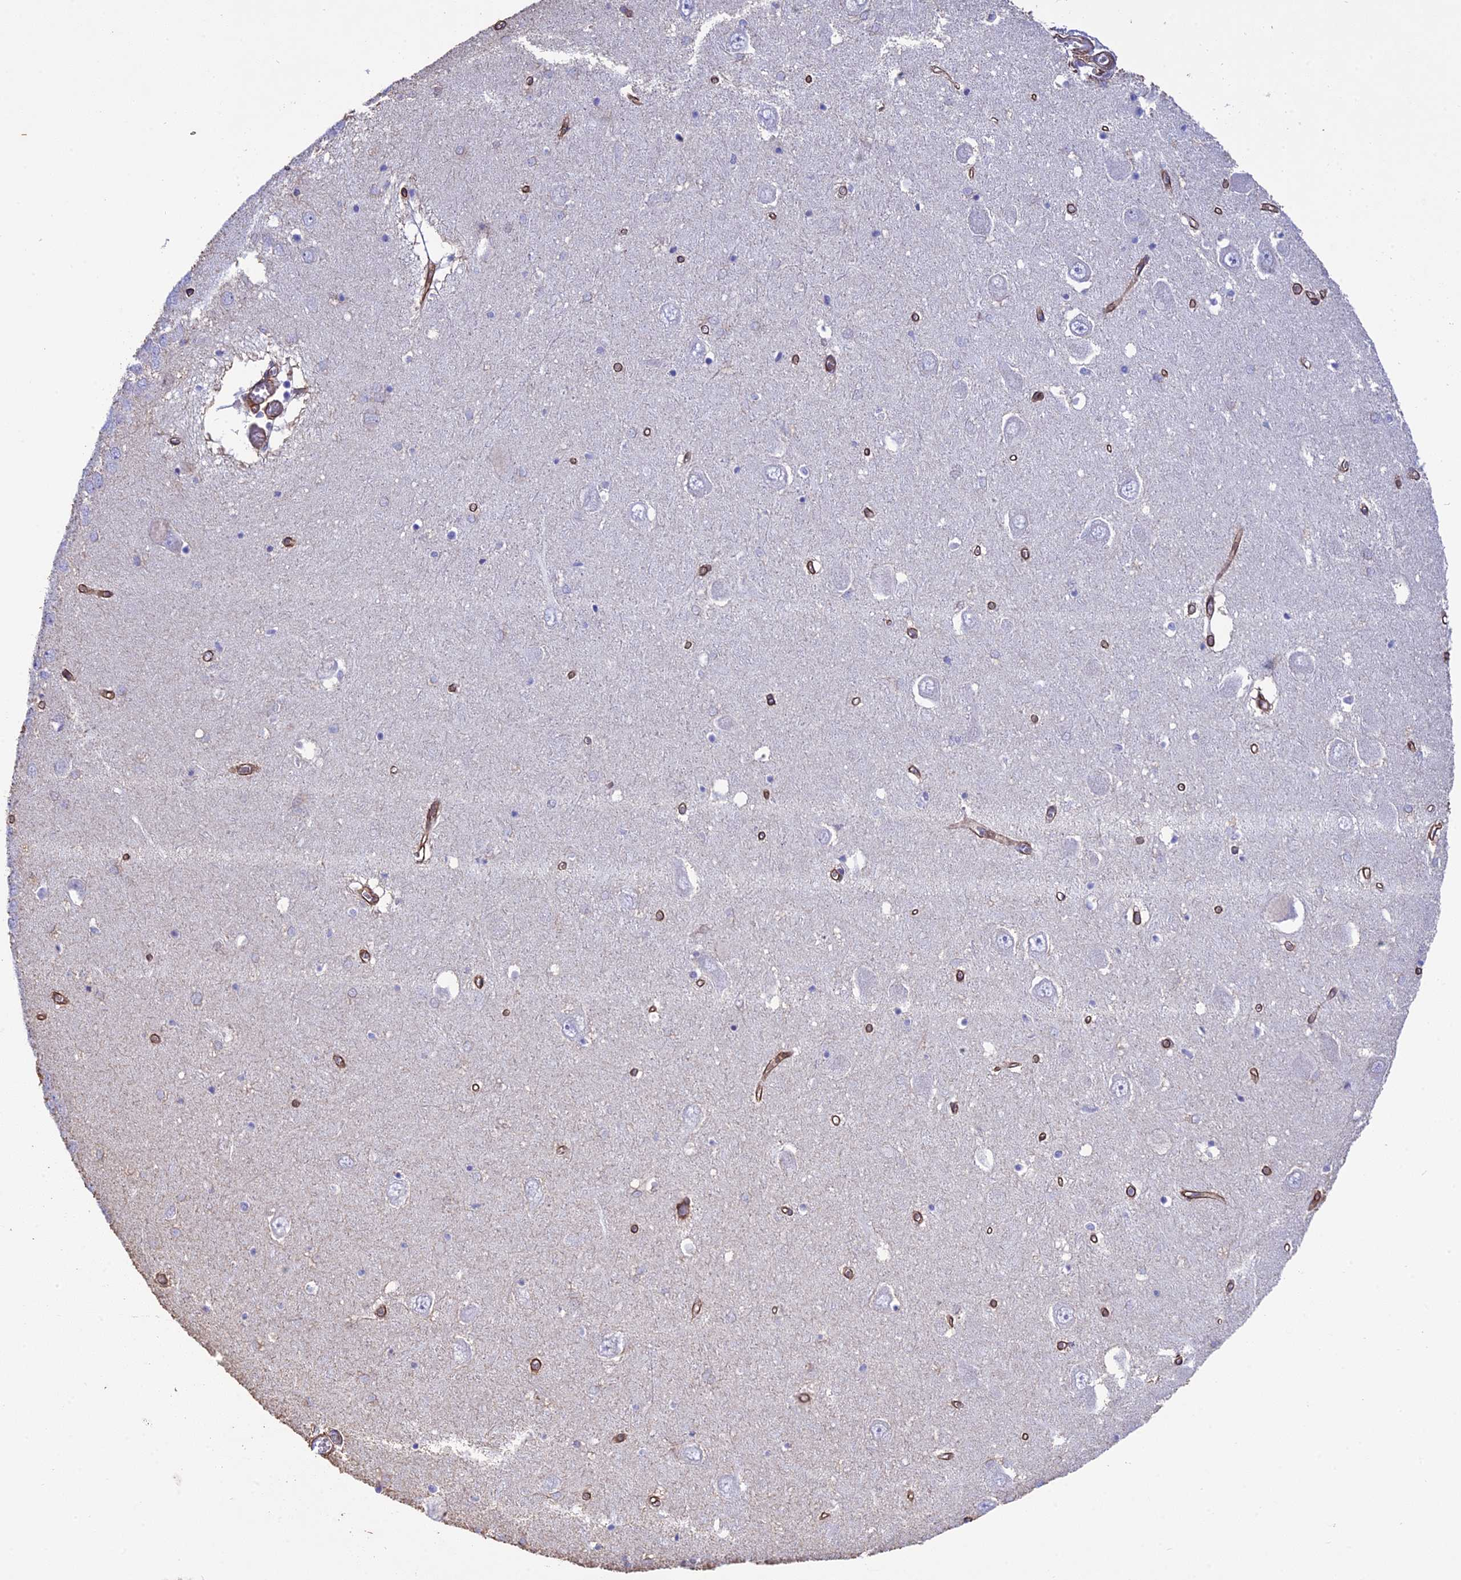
{"staining": {"intensity": "negative", "quantity": "none", "location": "none"}, "tissue": "hippocampus", "cell_type": "Glial cells", "image_type": "normal", "snomed": [{"axis": "morphology", "description": "Normal tissue, NOS"}, {"axis": "topography", "description": "Hippocampus"}], "caption": "Glial cells are negative for brown protein staining in normal hippocampus. Brightfield microscopy of immunohistochemistry stained with DAB (3,3'-diaminobenzidine) (brown) and hematoxylin (blue), captured at high magnification.", "gene": "TNS1", "patient": {"sex": "male", "age": 70}}